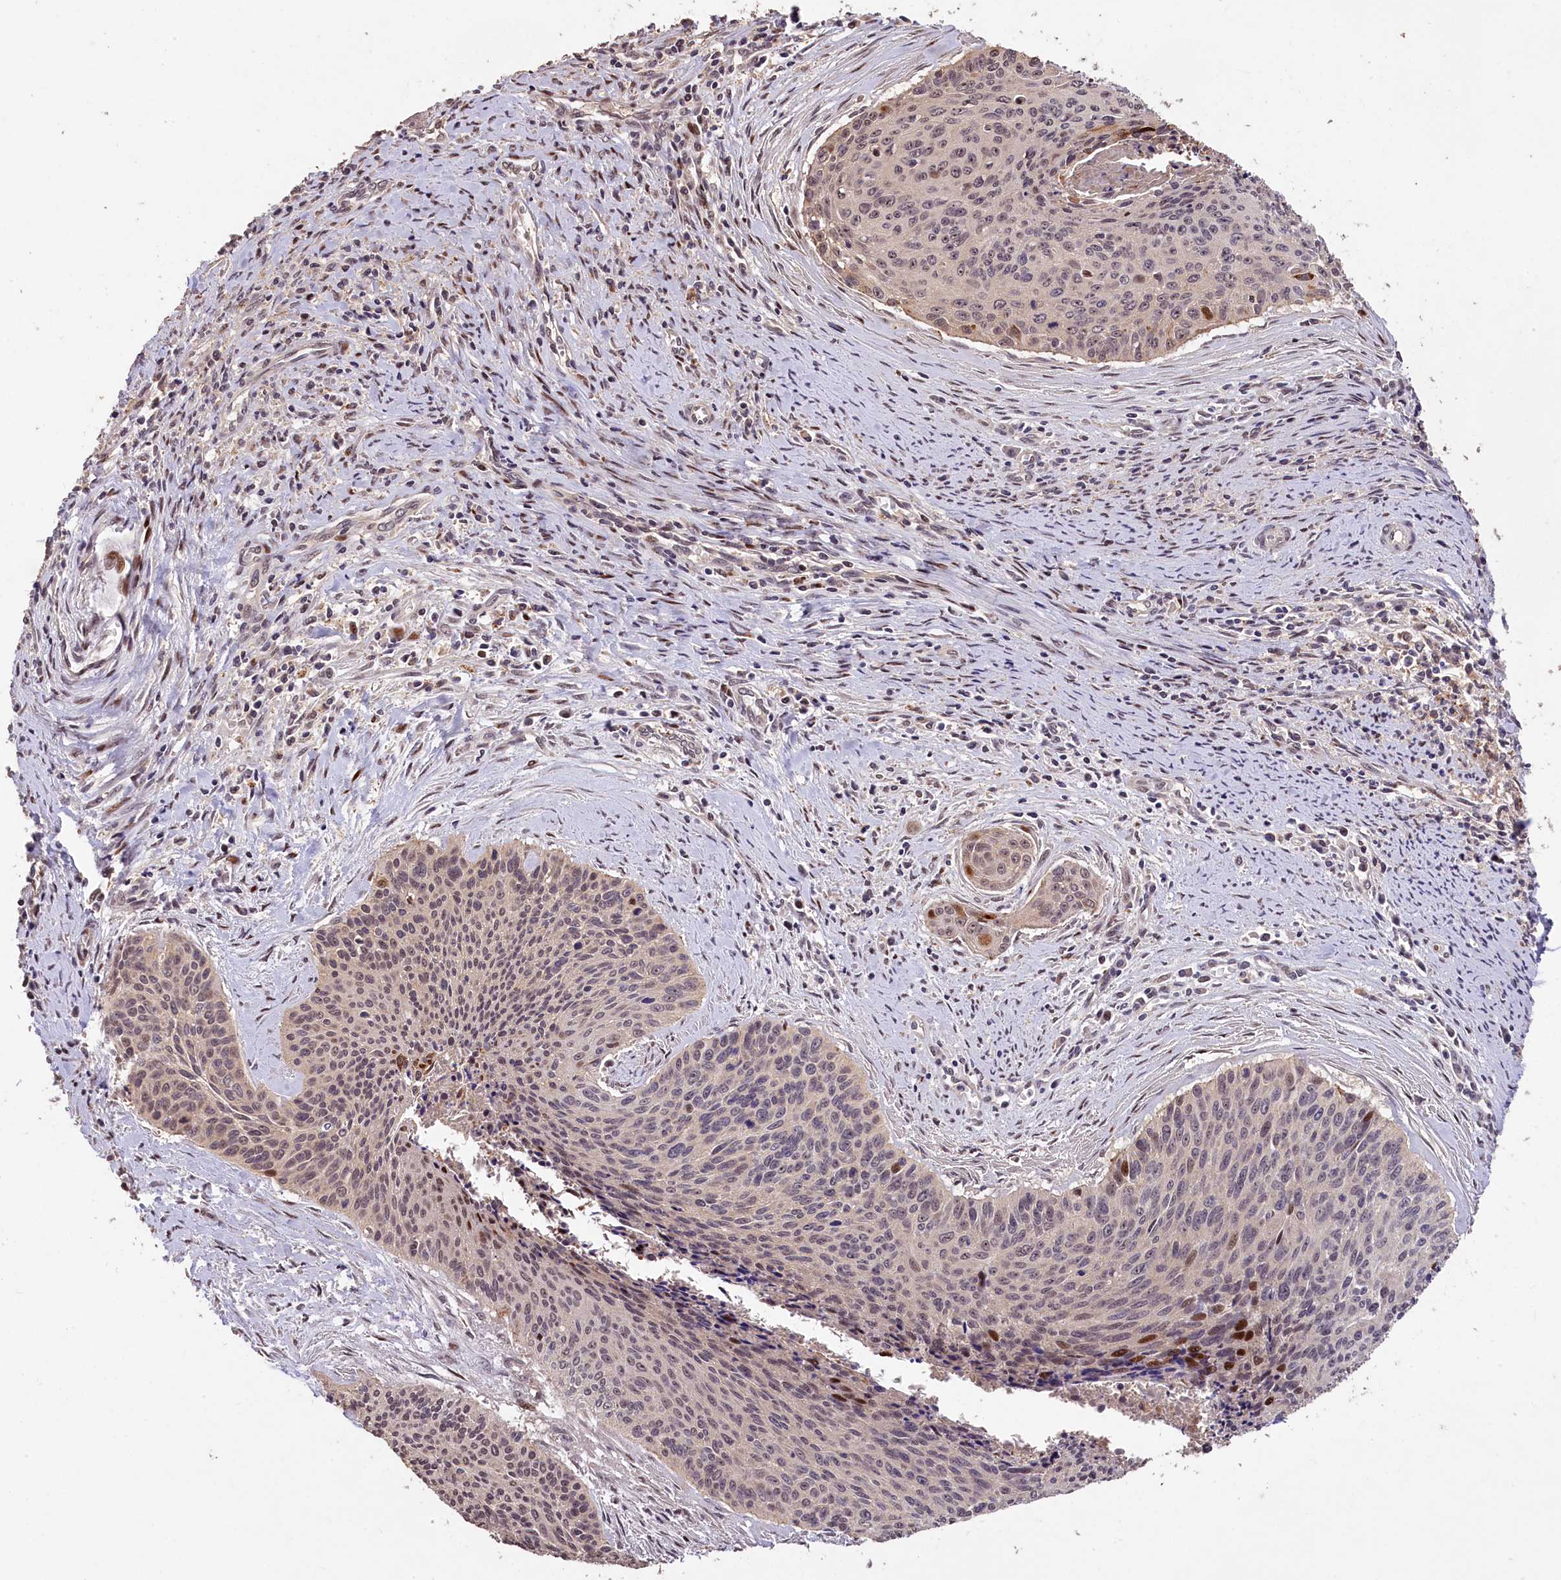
{"staining": {"intensity": "moderate", "quantity": "<25%", "location": "nuclear"}, "tissue": "cervical cancer", "cell_type": "Tumor cells", "image_type": "cancer", "snomed": [{"axis": "morphology", "description": "Squamous cell carcinoma, NOS"}, {"axis": "topography", "description": "Cervix"}], "caption": "A brown stain labels moderate nuclear expression of a protein in human cervical cancer tumor cells.", "gene": "PHAF1", "patient": {"sex": "female", "age": 55}}